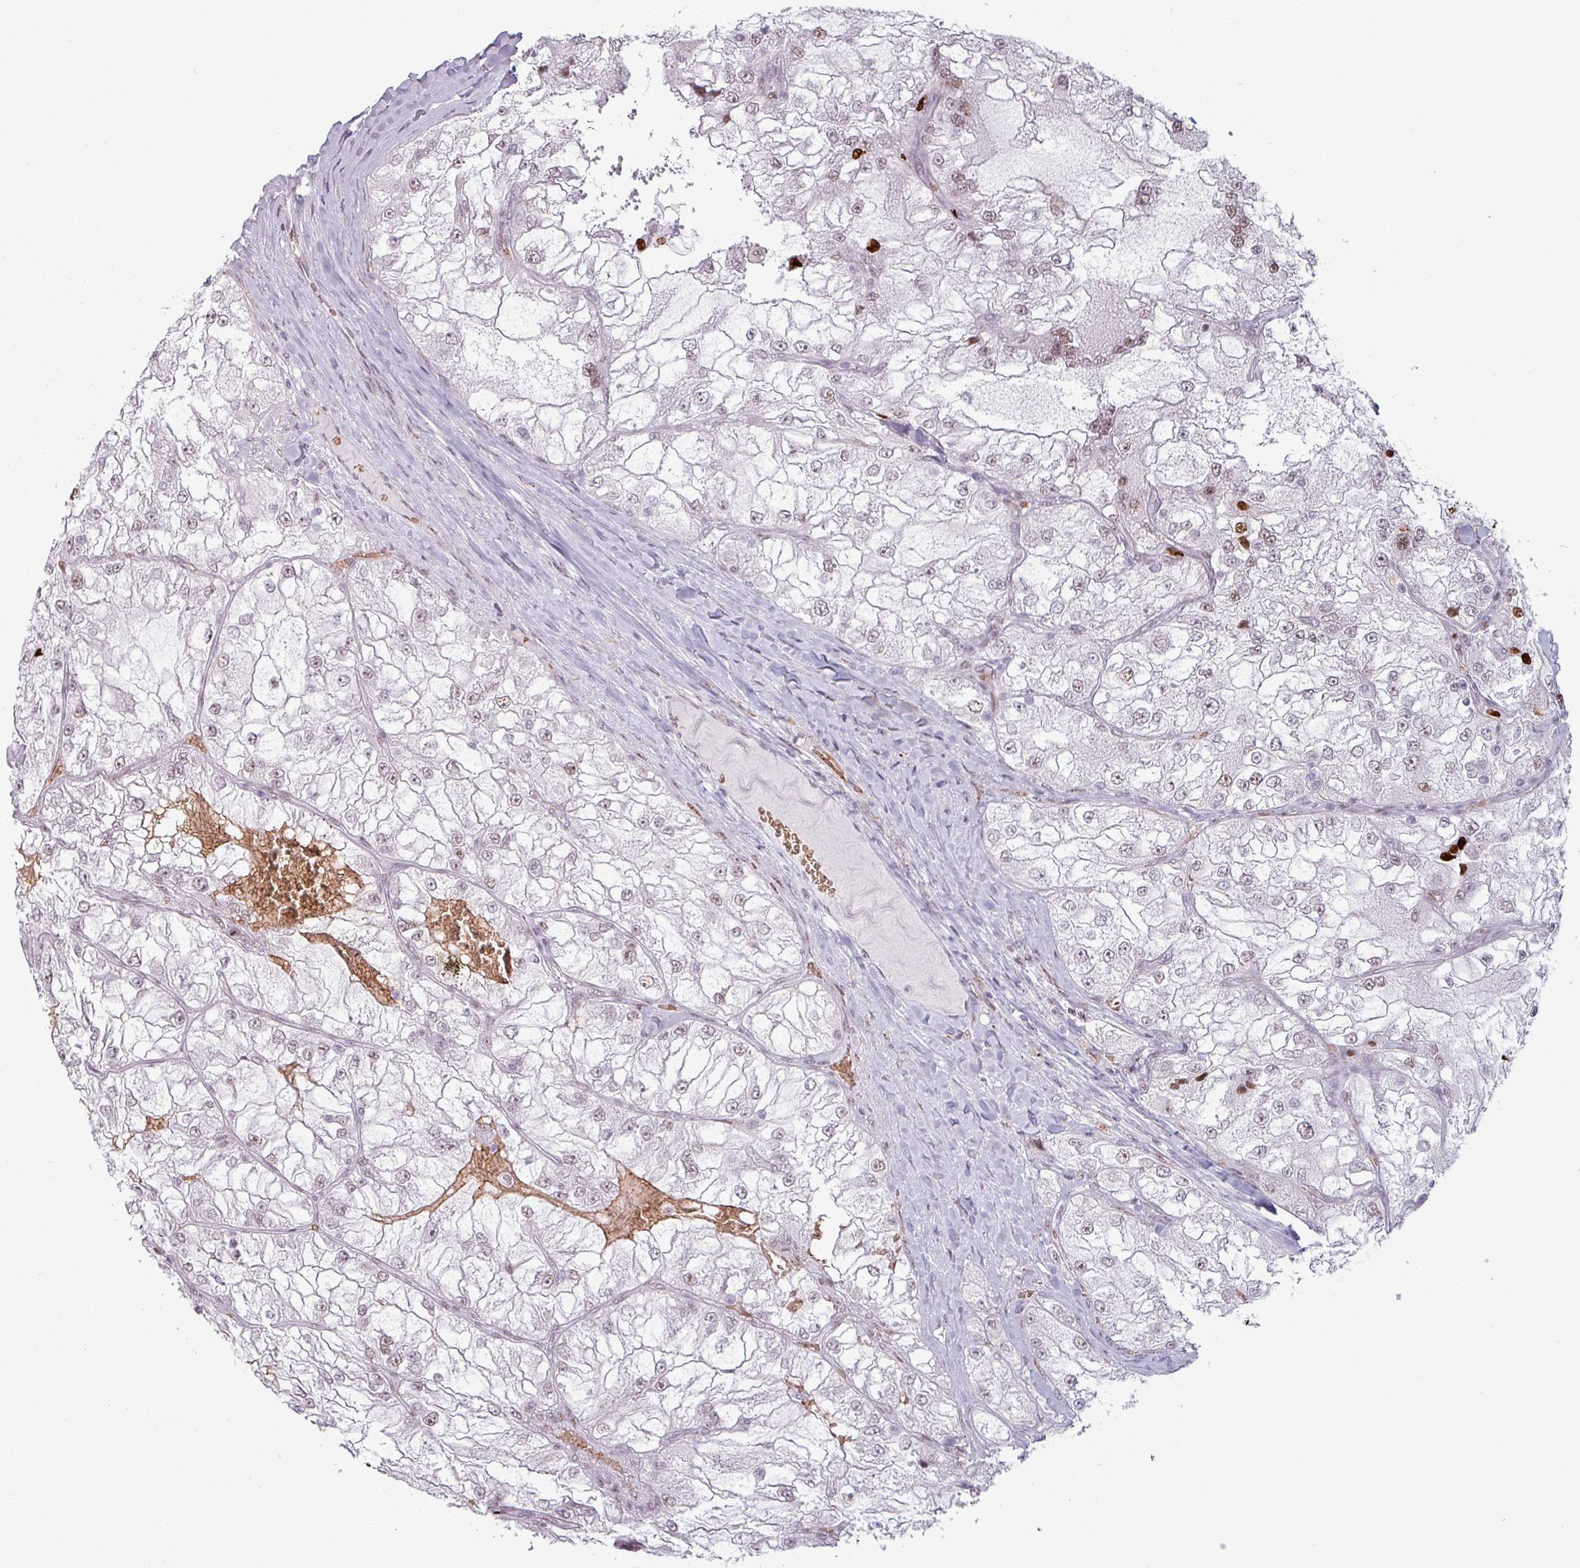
{"staining": {"intensity": "weak", "quantity": ">75%", "location": "nuclear"}, "tissue": "renal cancer", "cell_type": "Tumor cells", "image_type": "cancer", "snomed": [{"axis": "morphology", "description": "Adenocarcinoma, NOS"}, {"axis": "topography", "description": "Kidney"}], "caption": "Renal adenocarcinoma stained for a protein (brown) demonstrates weak nuclear positive expression in approximately >75% of tumor cells.", "gene": "NCOR1", "patient": {"sex": "female", "age": 72}}